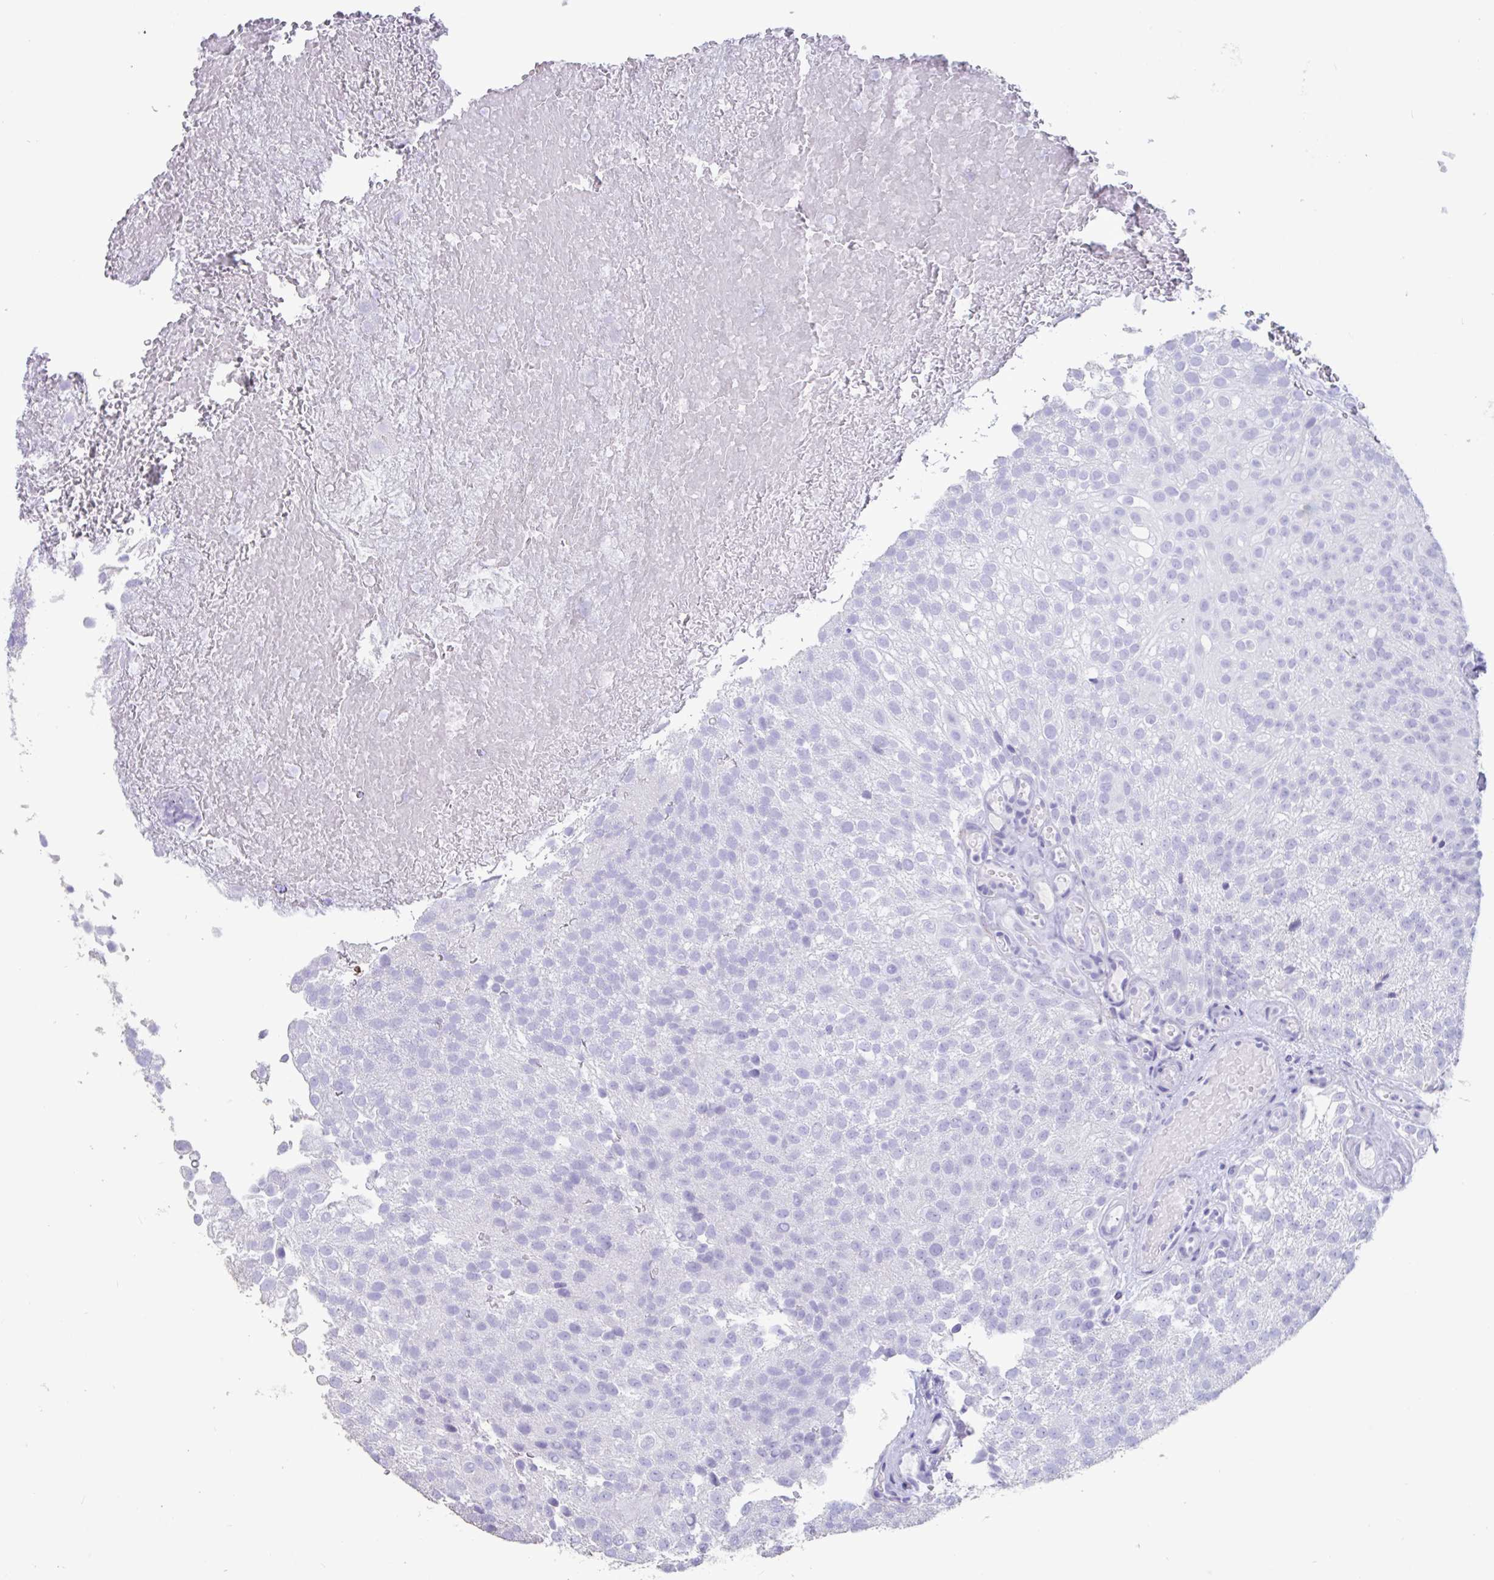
{"staining": {"intensity": "negative", "quantity": "none", "location": "none"}, "tissue": "urothelial cancer", "cell_type": "Tumor cells", "image_type": "cancer", "snomed": [{"axis": "morphology", "description": "Urothelial carcinoma, Low grade"}, {"axis": "topography", "description": "Urinary bladder"}], "caption": "DAB (3,3'-diaminobenzidine) immunohistochemical staining of urothelial cancer demonstrates no significant staining in tumor cells. (Immunohistochemistry (ihc), brightfield microscopy, high magnification).", "gene": "TNNC1", "patient": {"sex": "male", "age": 78}}